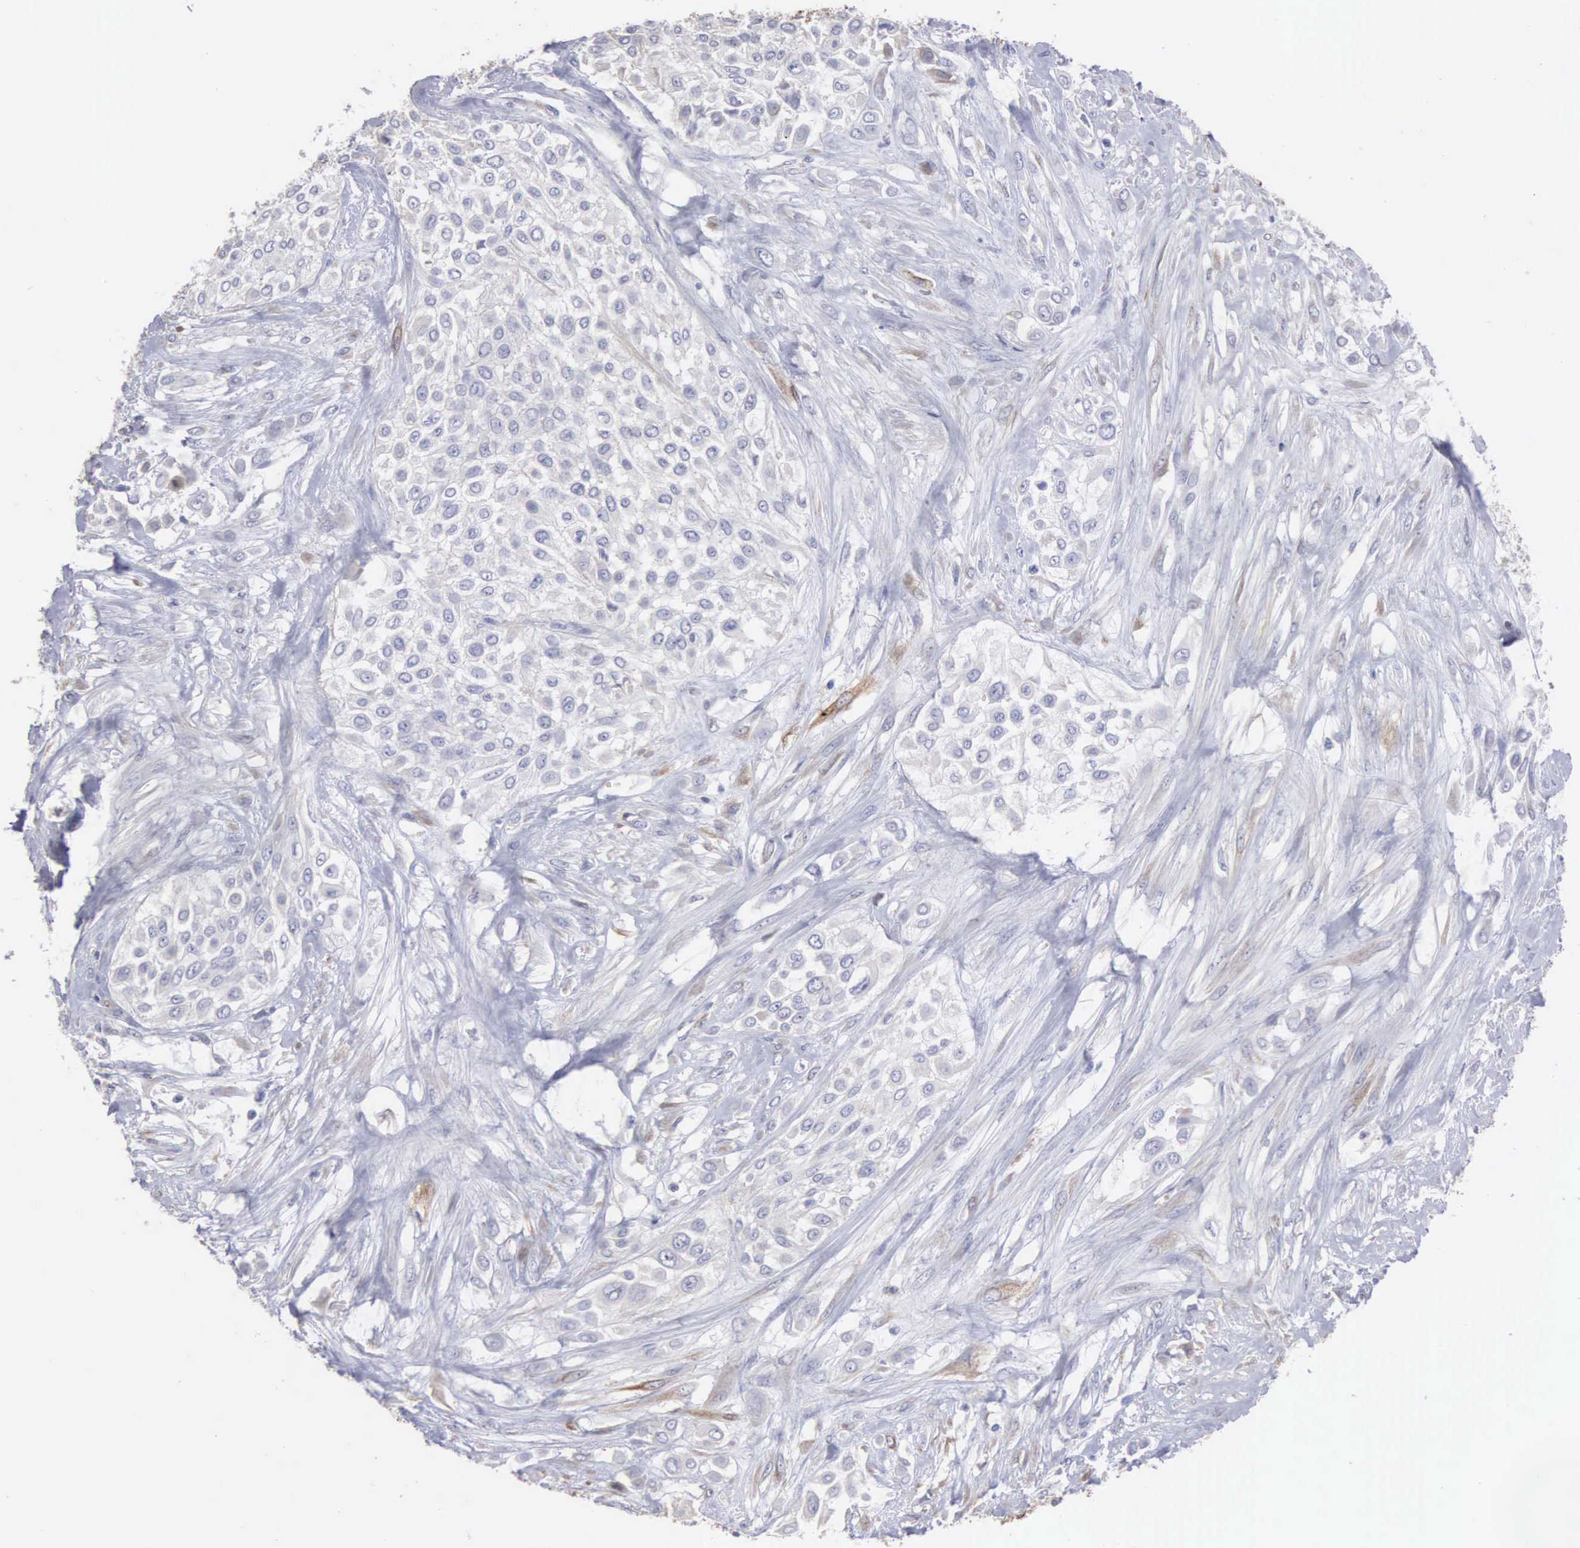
{"staining": {"intensity": "negative", "quantity": "none", "location": "none"}, "tissue": "urothelial cancer", "cell_type": "Tumor cells", "image_type": "cancer", "snomed": [{"axis": "morphology", "description": "Urothelial carcinoma, High grade"}, {"axis": "topography", "description": "Urinary bladder"}], "caption": "The image demonstrates no staining of tumor cells in urothelial cancer.", "gene": "LIN52", "patient": {"sex": "male", "age": 57}}